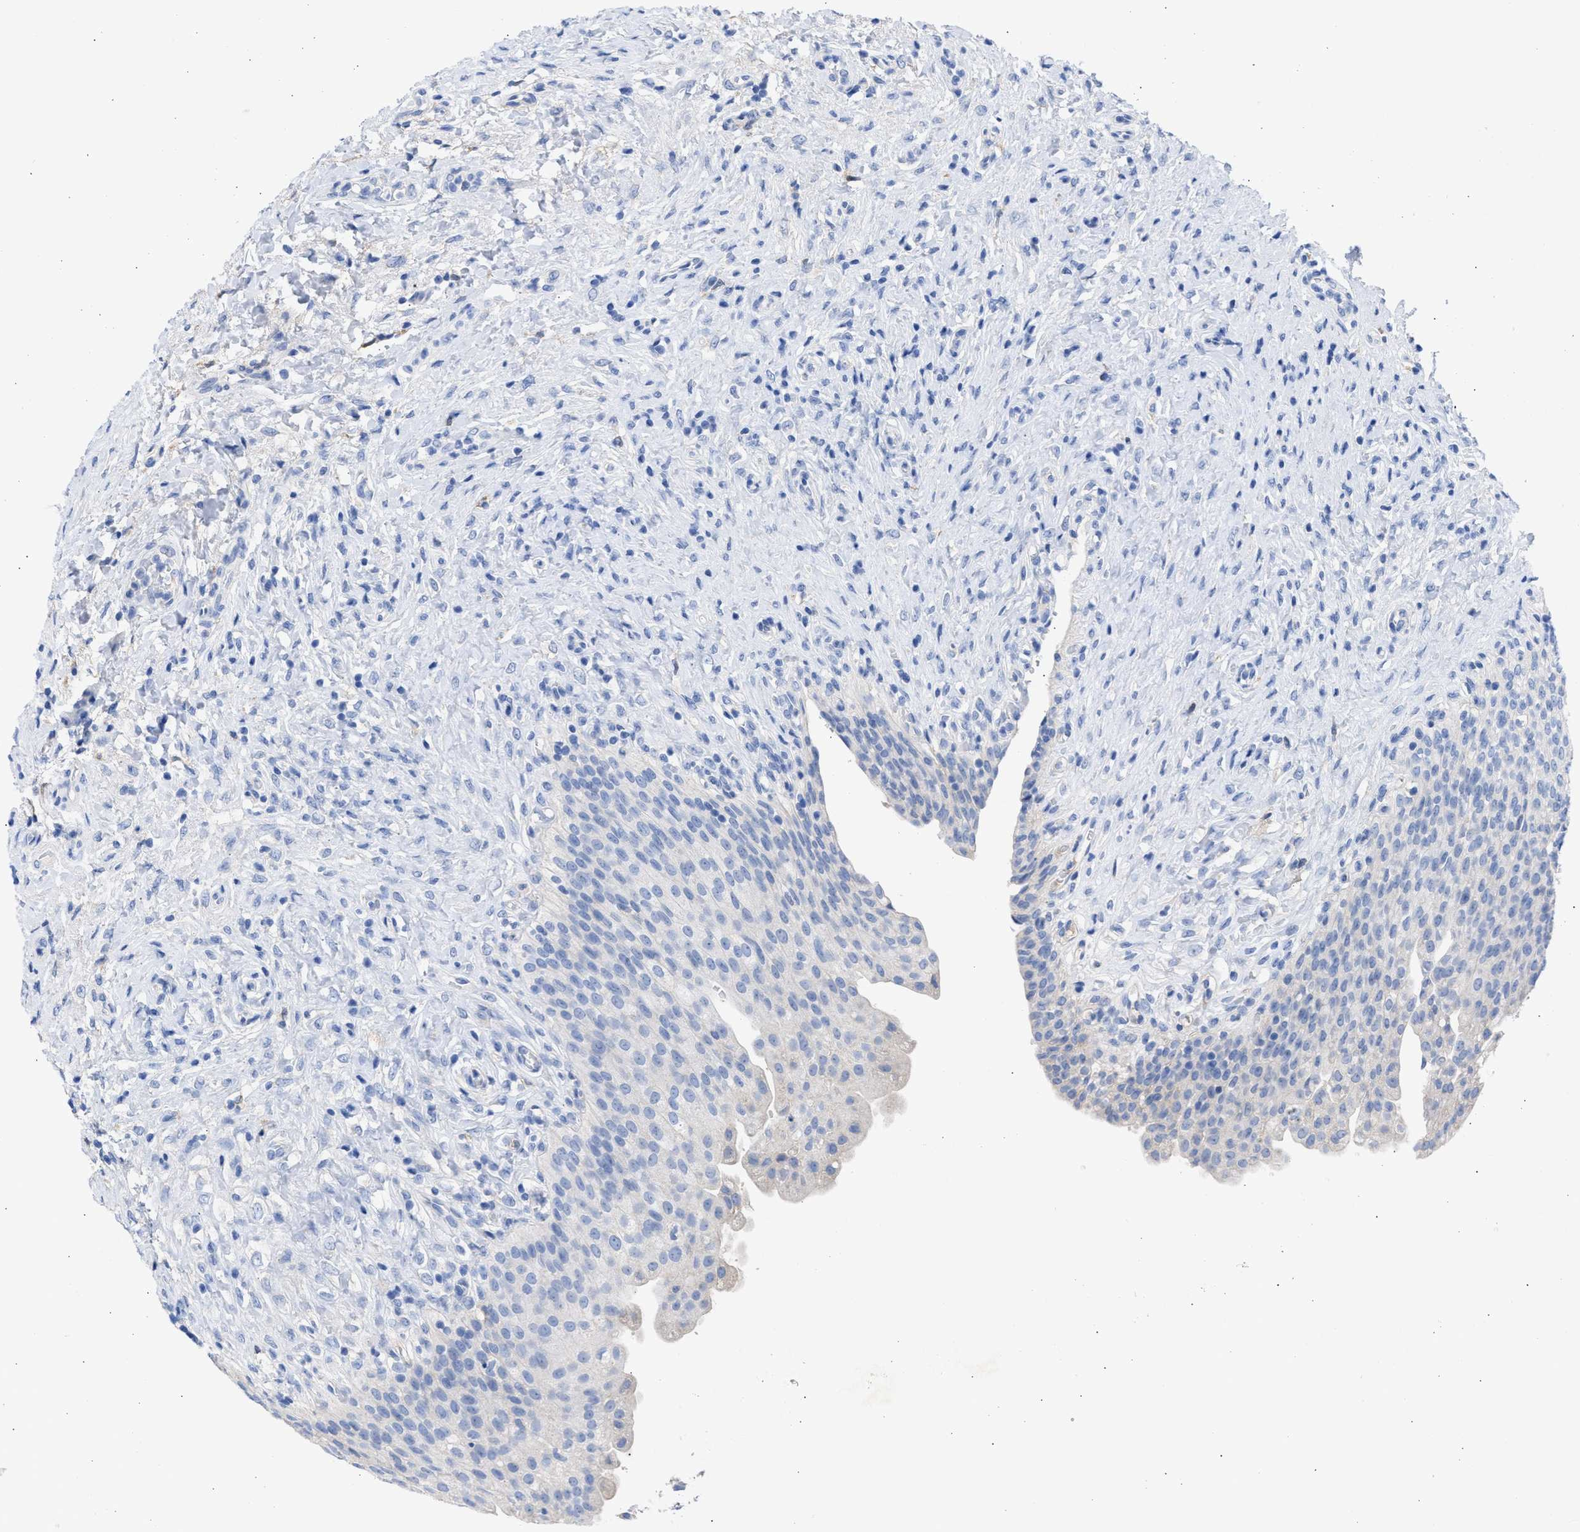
{"staining": {"intensity": "negative", "quantity": "none", "location": "none"}, "tissue": "urinary bladder", "cell_type": "Urothelial cells", "image_type": "normal", "snomed": [{"axis": "morphology", "description": "Urothelial carcinoma, High grade"}, {"axis": "topography", "description": "Urinary bladder"}], "caption": "IHC of benign urinary bladder exhibits no staining in urothelial cells. (DAB (3,3'-diaminobenzidine) immunohistochemistry (IHC) with hematoxylin counter stain).", "gene": "RSPH1", "patient": {"sex": "male", "age": 46}}